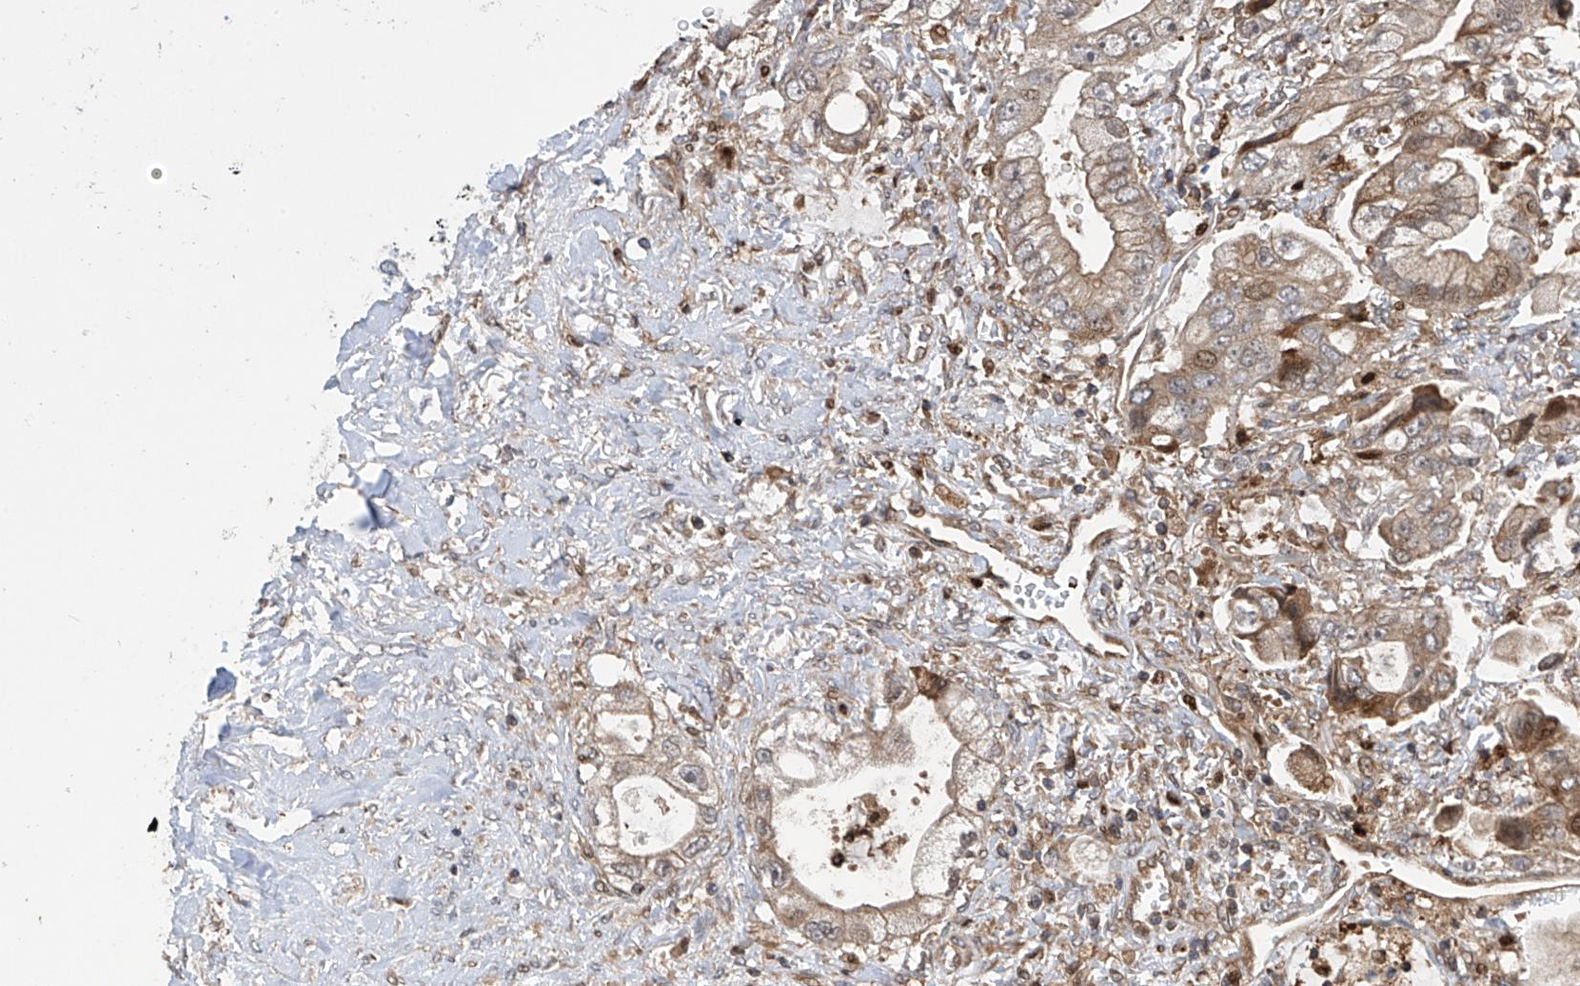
{"staining": {"intensity": "weak", "quantity": ">75%", "location": "cytoplasmic/membranous"}, "tissue": "stomach cancer", "cell_type": "Tumor cells", "image_type": "cancer", "snomed": [{"axis": "morphology", "description": "Adenocarcinoma, NOS"}, {"axis": "topography", "description": "Stomach"}], "caption": "Protein staining displays weak cytoplasmic/membranous positivity in approximately >75% of tumor cells in stomach cancer (adenocarcinoma). The protein is stained brown, and the nuclei are stained in blue (DAB (3,3'-diaminobenzidine) IHC with brightfield microscopy, high magnification).", "gene": "ATAD2B", "patient": {"sex": "male", "age": 62}}